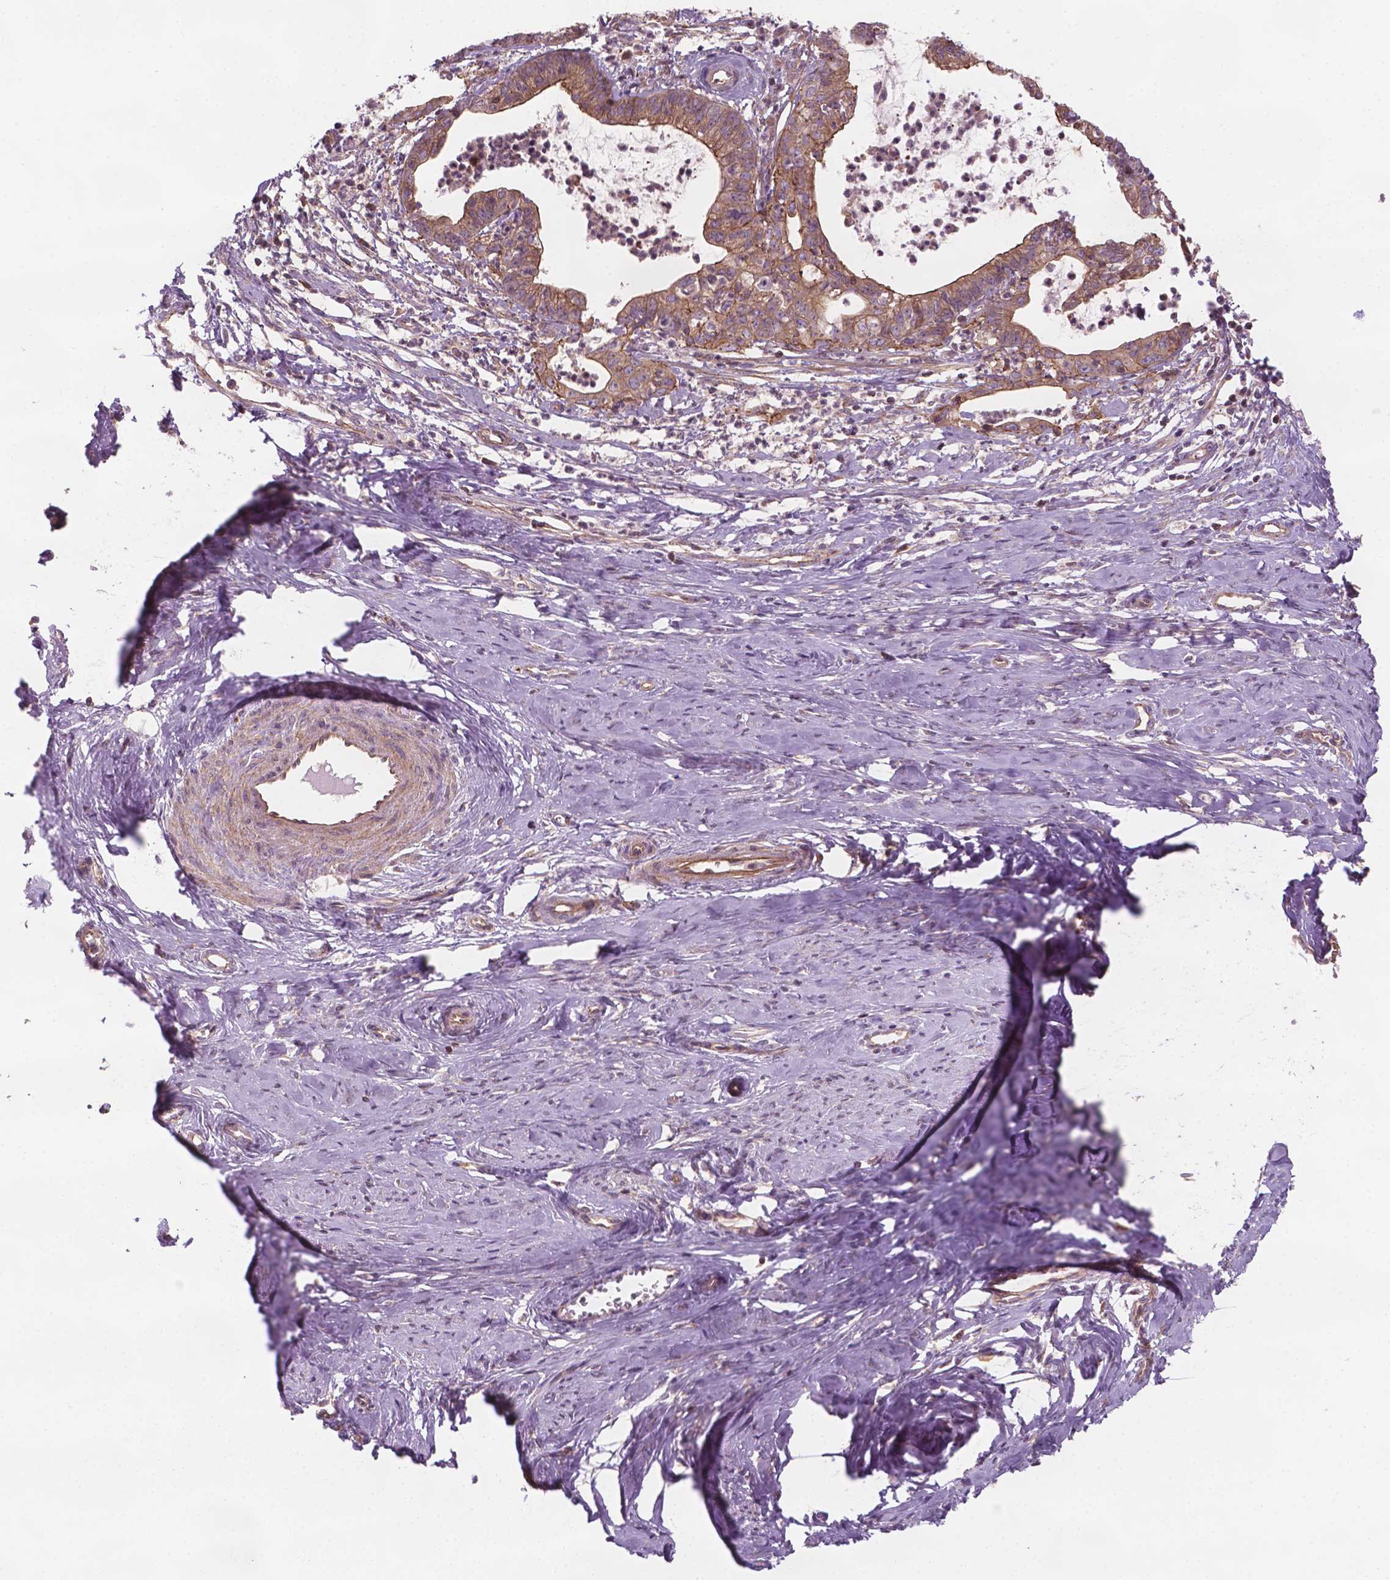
{"staining": {"intensity": "moderate", "quantity": ">75%", "location": "cytoplasmic/membranous"}, "tissue": "cervical cancer", "cell_type": "Tumor cells", "image_type": "cancer", "snomed": [{"axis": "morphology", "description": "Normal tissue, NOS"}, {"axis": "morphology", "description": "Adenocarcinoma, NOS"}, {"axis": "topography", "description": "Cervix"}], "caption": "Cervical cancer stained with immunohistochemistry exhibits moderate cytoplasmic/membranous staining in about >75% of tumor cells. The staining is performed using DAB (3,3'-diaminobenzidine) brown chromogen to label protein expression. The nuclei are counter-stained blue using hematoxylin.", "gene": "SURF4", "patient": {"sex": "female", "age": 38}}